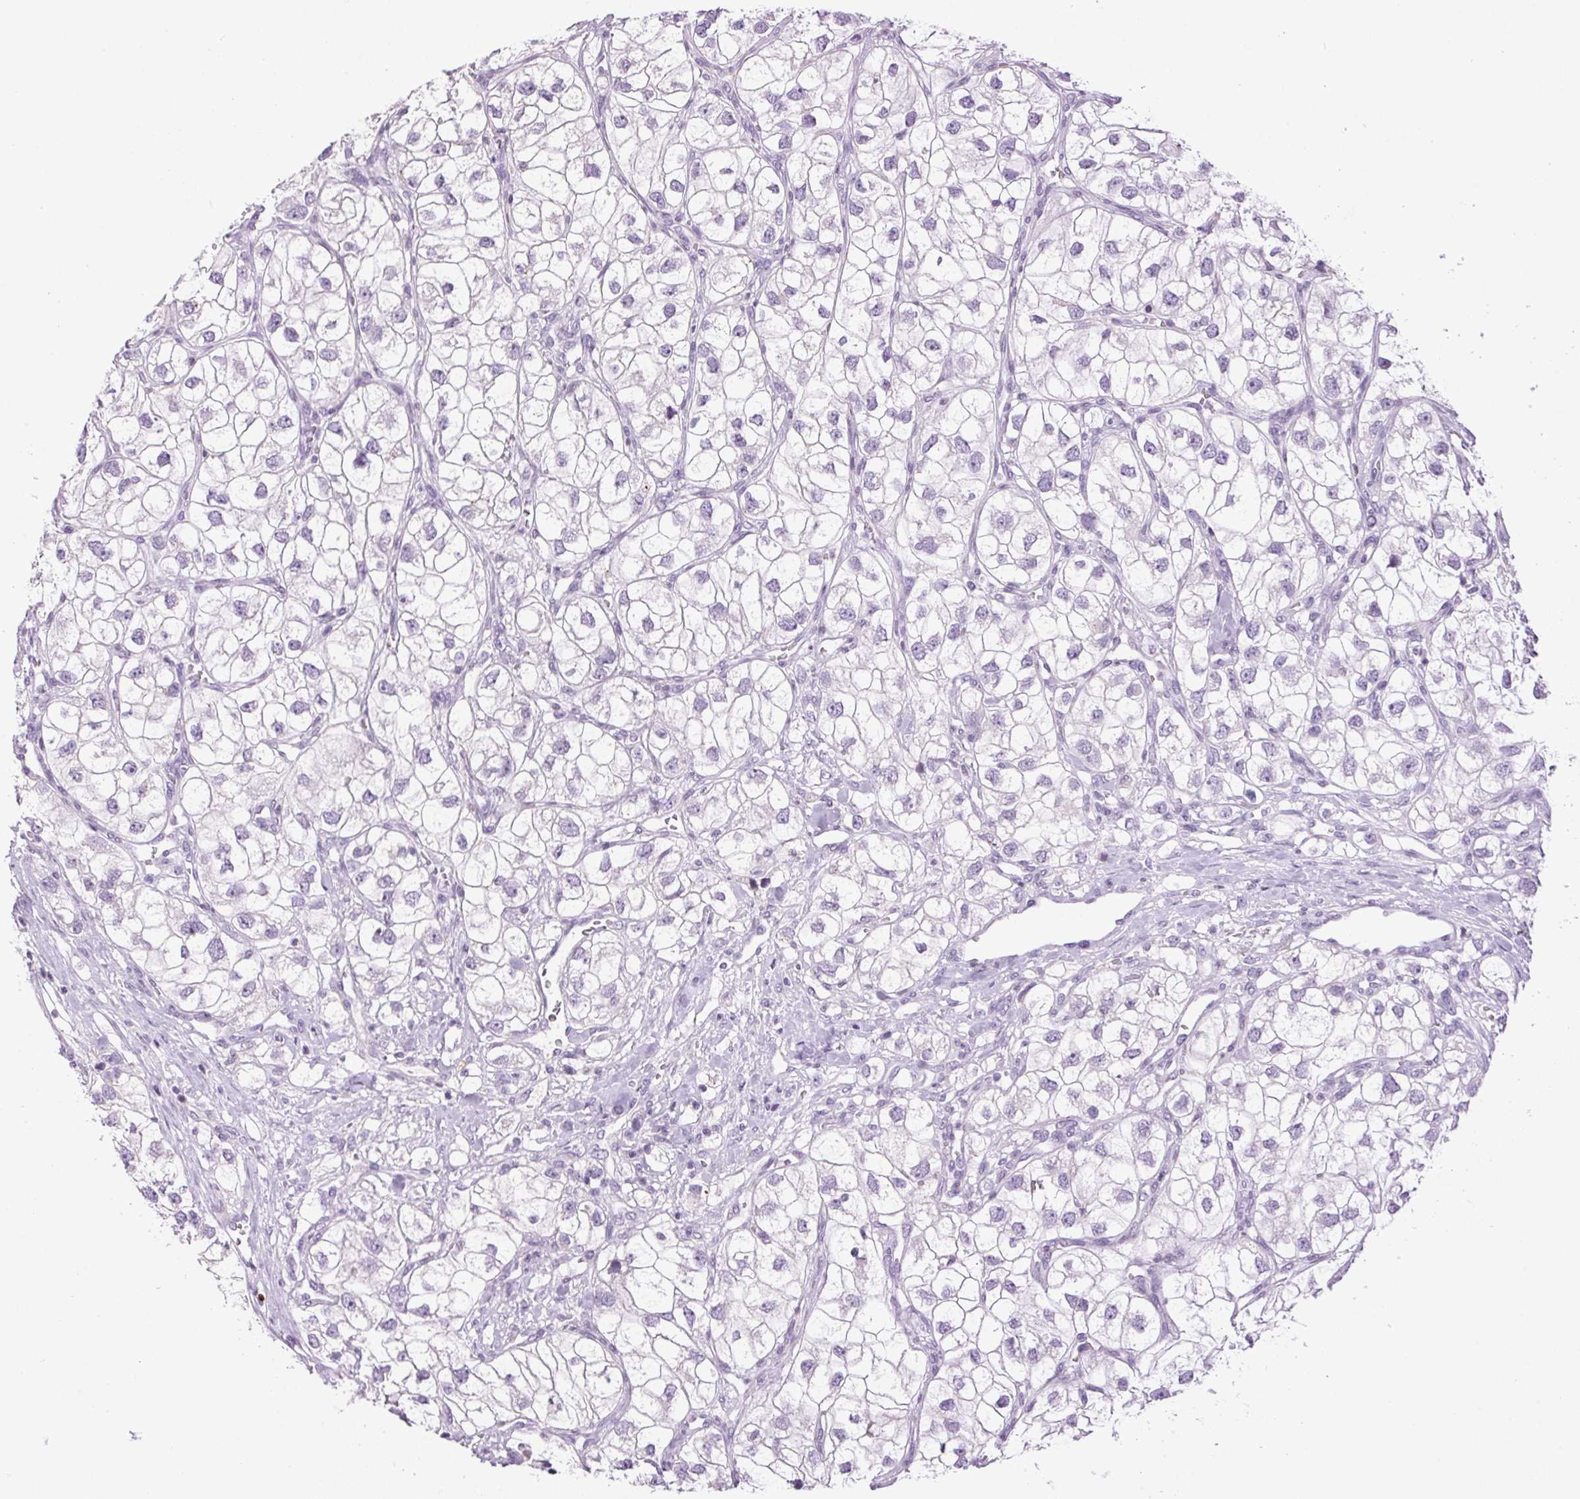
{"staining": {"intensity": "negative", "quantity": "none", "location": "none"}, "tissue": "renal cancer", "cell_type": "Tumor cells", "image_type": "cancer", "snomed": [{"axis": "morphology", "description": "Adenocarcinoma, NOS"}, {"axis": "topography", "description": "Kidney"}], "caption": "DAB (3,3'-diaminobenzidine) immunohistochemical staining of renal adenocarcinoma reveals no significant expression in tumor cells. (DAB (3,3'-diaminobenzidine) immunohistochemistry (IHC) visualized using brightfield microscopy, high magnification).", "gene": "TMEM88B", "patient": {"sex": "male", "age": 59}}